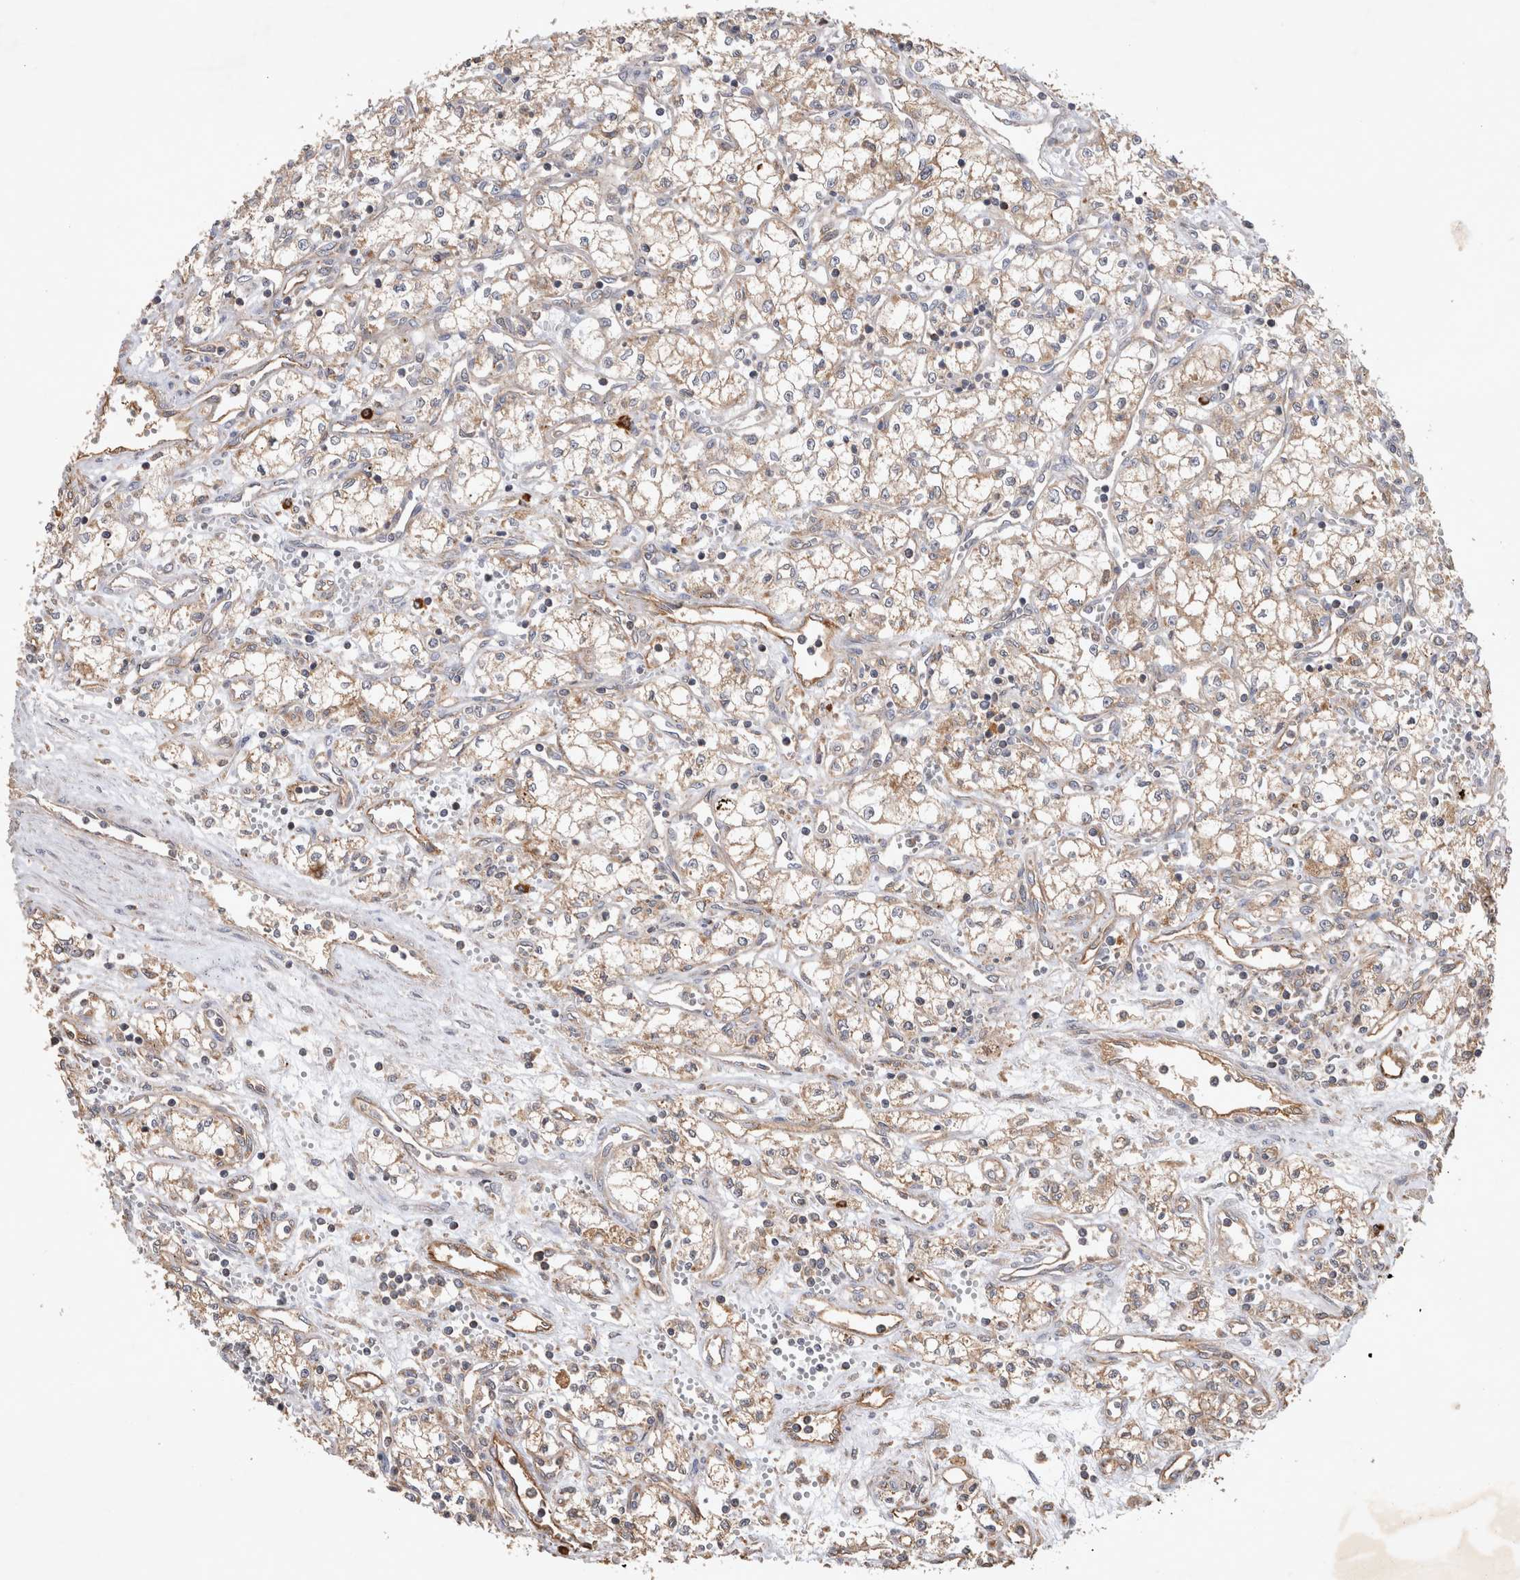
{"staining": {"intensity": "weak", "quantity": ">75%", "location": "cytoplasmic/membranous"}, "tissue": "renal cancer", "cell_type": "Tumor cells", "image_type": "cancer", "snomed": [{"axis": "morphology", "description": "Adenocarcinoma, NOS"}, {"axis": "topography", "description": "Kidney"}], "caption": "Immunohistochemistry (DAB (3,3'-diaminobenzidine)) staining of human renal cancer (adenocarcinoma) exhibits weak cytoplasmic/membranous protein expression in approximately >75% of tumor cells. (DAB = brown stain, brightfield microscopy at high magnification).", "gene": "SERAC1", "patient": {"sex": "male", "age": 59}}